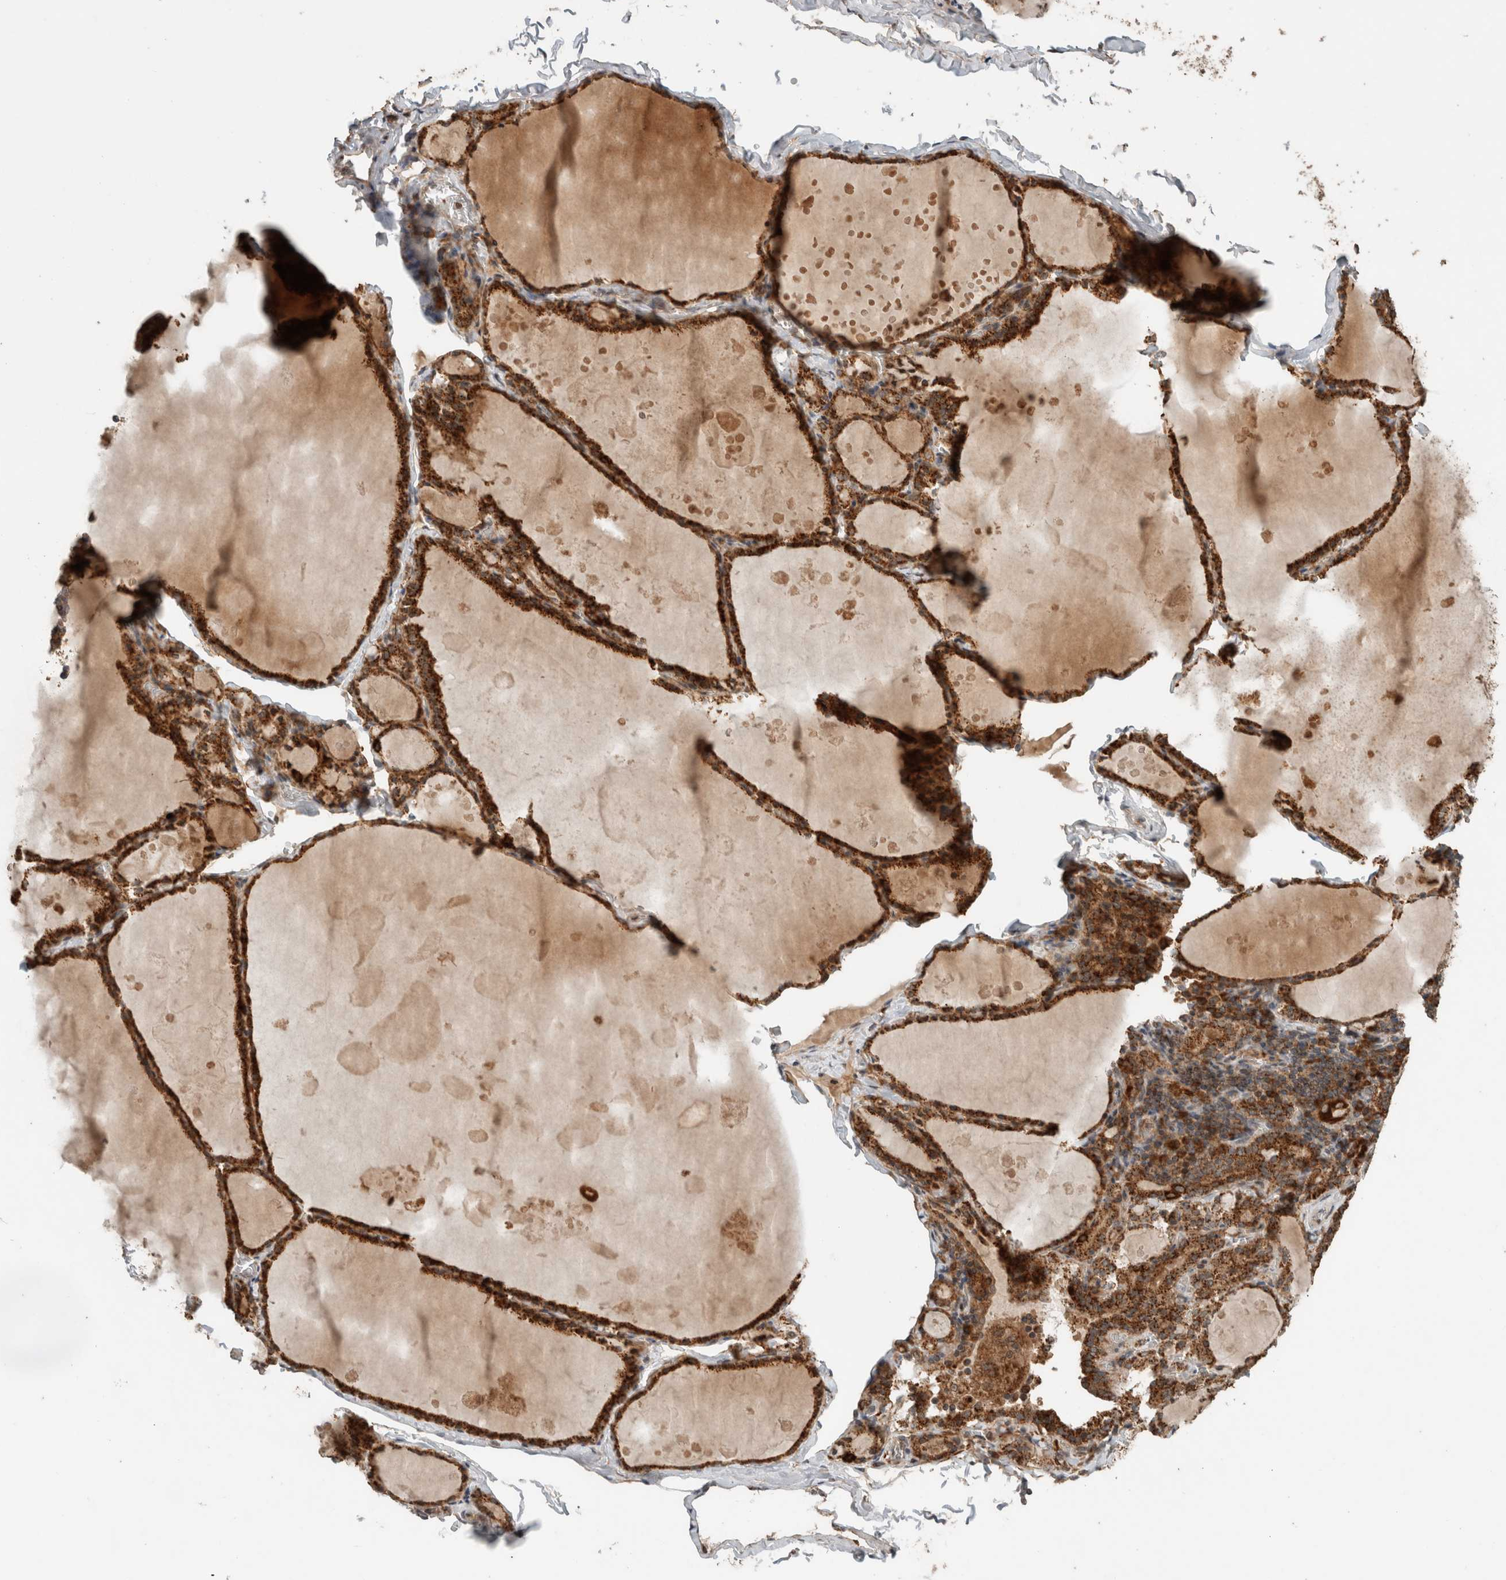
{"staining": {"intensity": "strong", "quantity": ">75%", "location": "cytoplasmic/membranous"}, "tissue": "thyroid gland", "cell_type": "Glandular cells", "image_type": "normal", "snomed": [{"axis": "morphology", "description": "Normal tissue, NOS"}, {"axis": "topography", "description": "Thyroid gland"}], "caption": "Thyroid gland stained for a protein (brown) displays strong cytoplasmic/membranous positive positivity in about >75% of glandular cells.", "gene": "EIF2B3", "patient": {"sex": "male", "age": 56}}